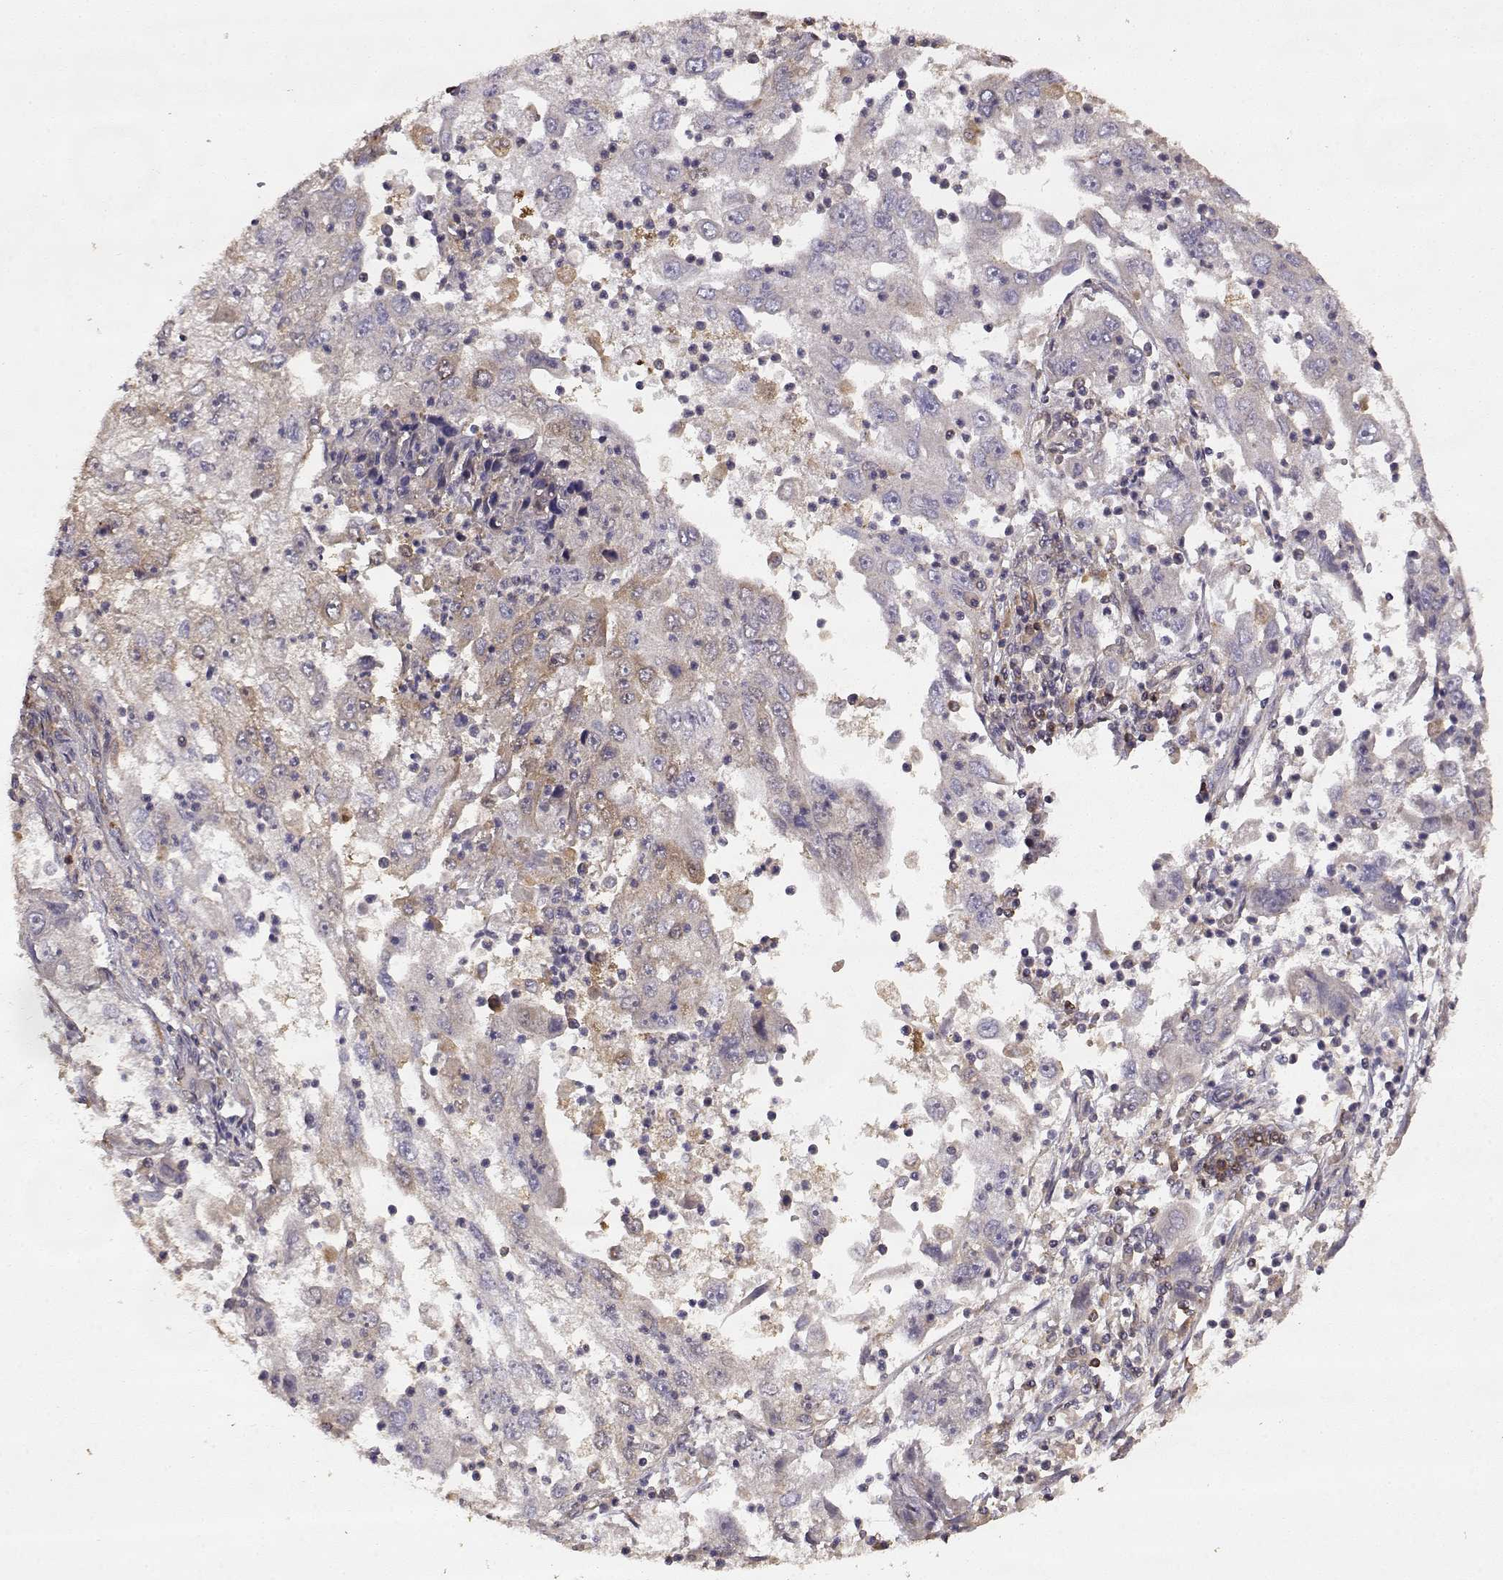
{"staining": {"intensity": "moderate", "quantity": "<25%", "location": "cytoplasmic/membranous"}, "tissue": "cervical cancer", "cell_type": "Tumor cells", "image_type": "cancer", "snomed": [{"axis": "morphology", "description": "Squamous cell carcinoma, NOS"}, {"axis": "topography", "description": "Cervix"}], "caption": "Tumor cells display low levels of moderate cytoplasmic/membranous positivity in about <25% of cells in squamous cell carcinoma (cervical).", "gene": "CRIM1", "patient": {"sex": "female", "age": 36}}